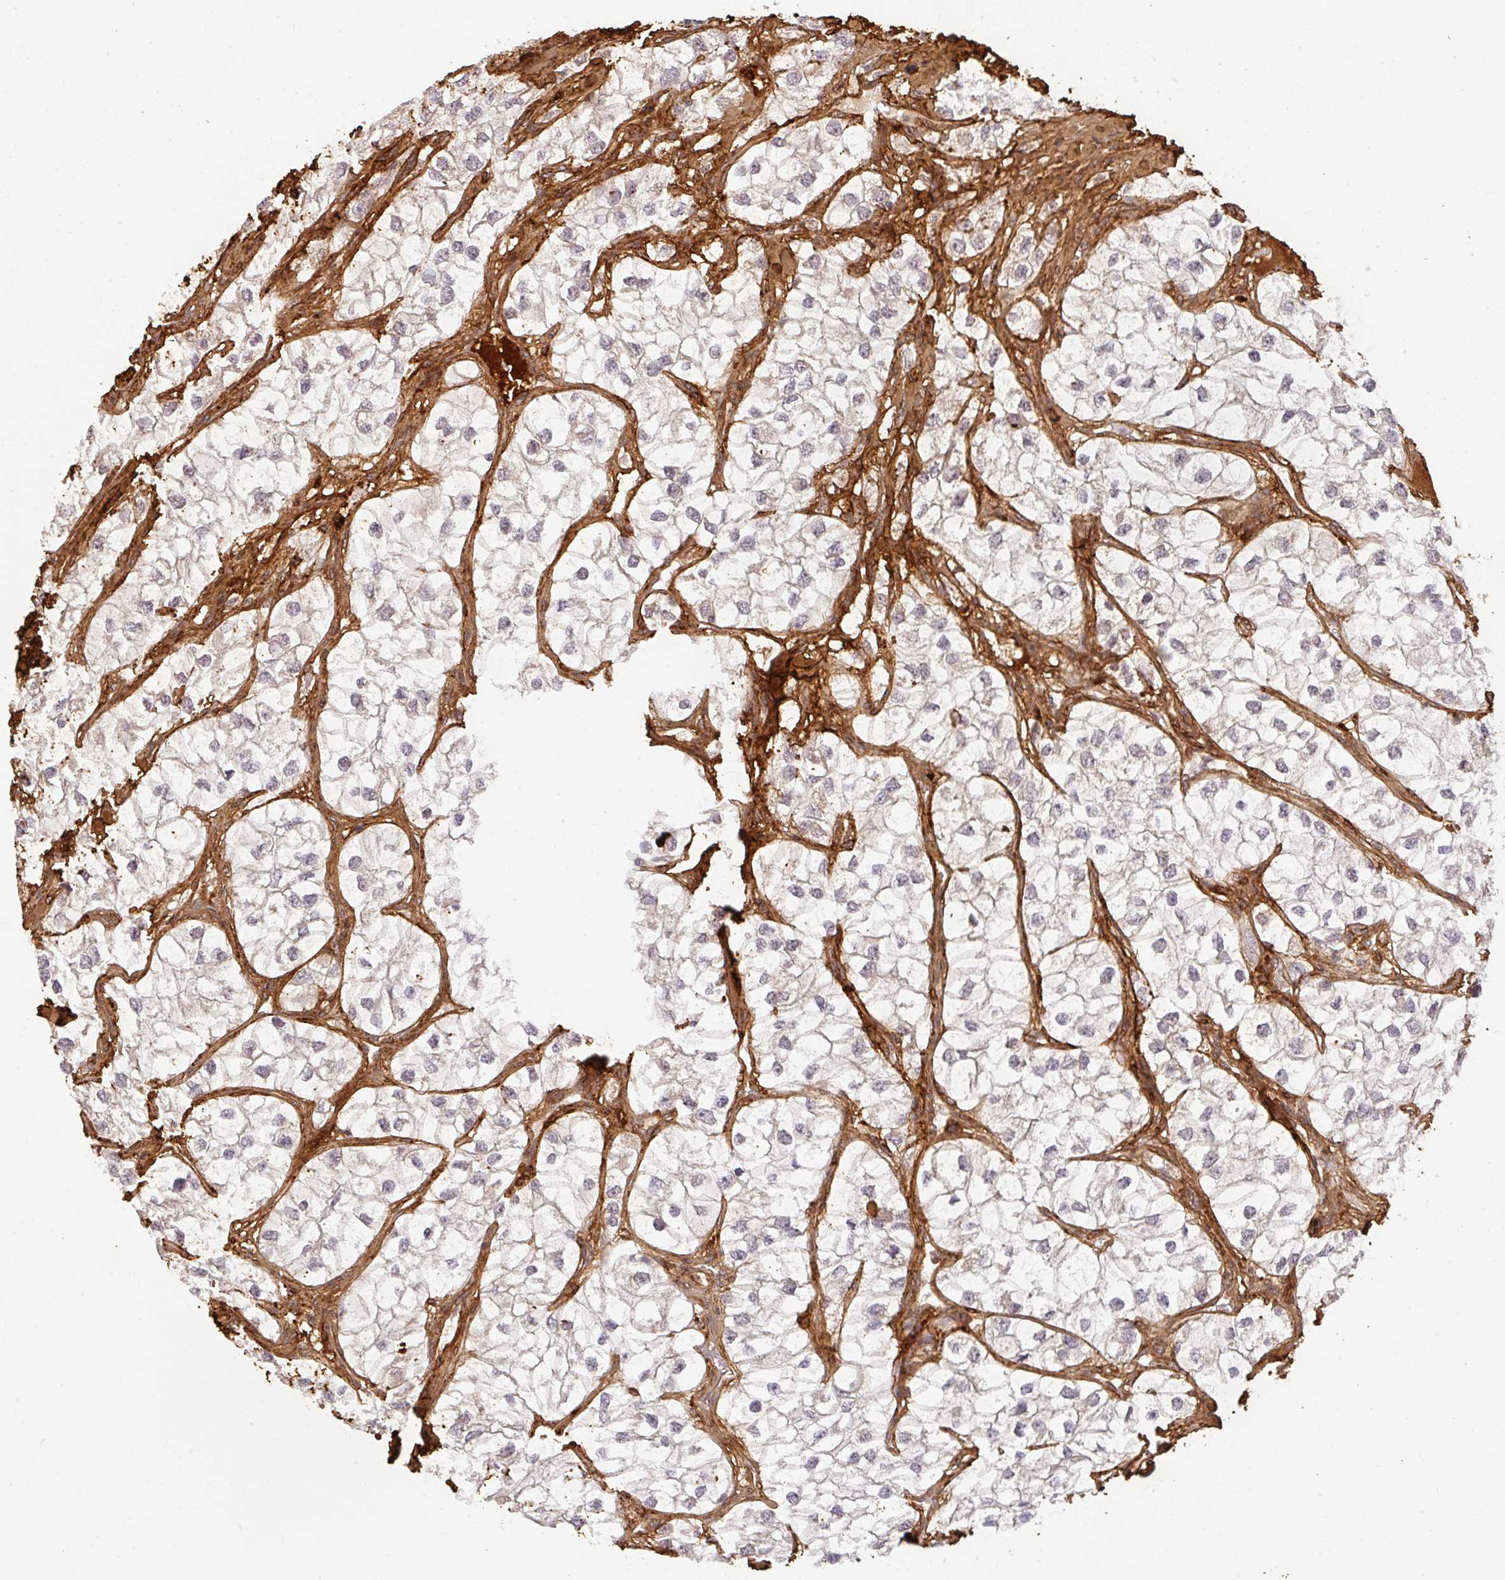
{"staining": {"intensity": "negative", "quantity": "none", "location": "none"}, "tissue": "renal cancer", "cell_type": "Tumor cells", "image_type": "cancer", "snomed": [{"axis": "morphology", "description": "Adenocarcinoma, NOS"}, {"axis": "topography", "description": "Kidney"}], "caption": "Human renal cancer (adenocarcinoma) stained for a protein using immunohistochemistry exhibits no positivity in tumor cells.", "gene": "COL3A1", "patient": {"sex": "male", "age": 59}}